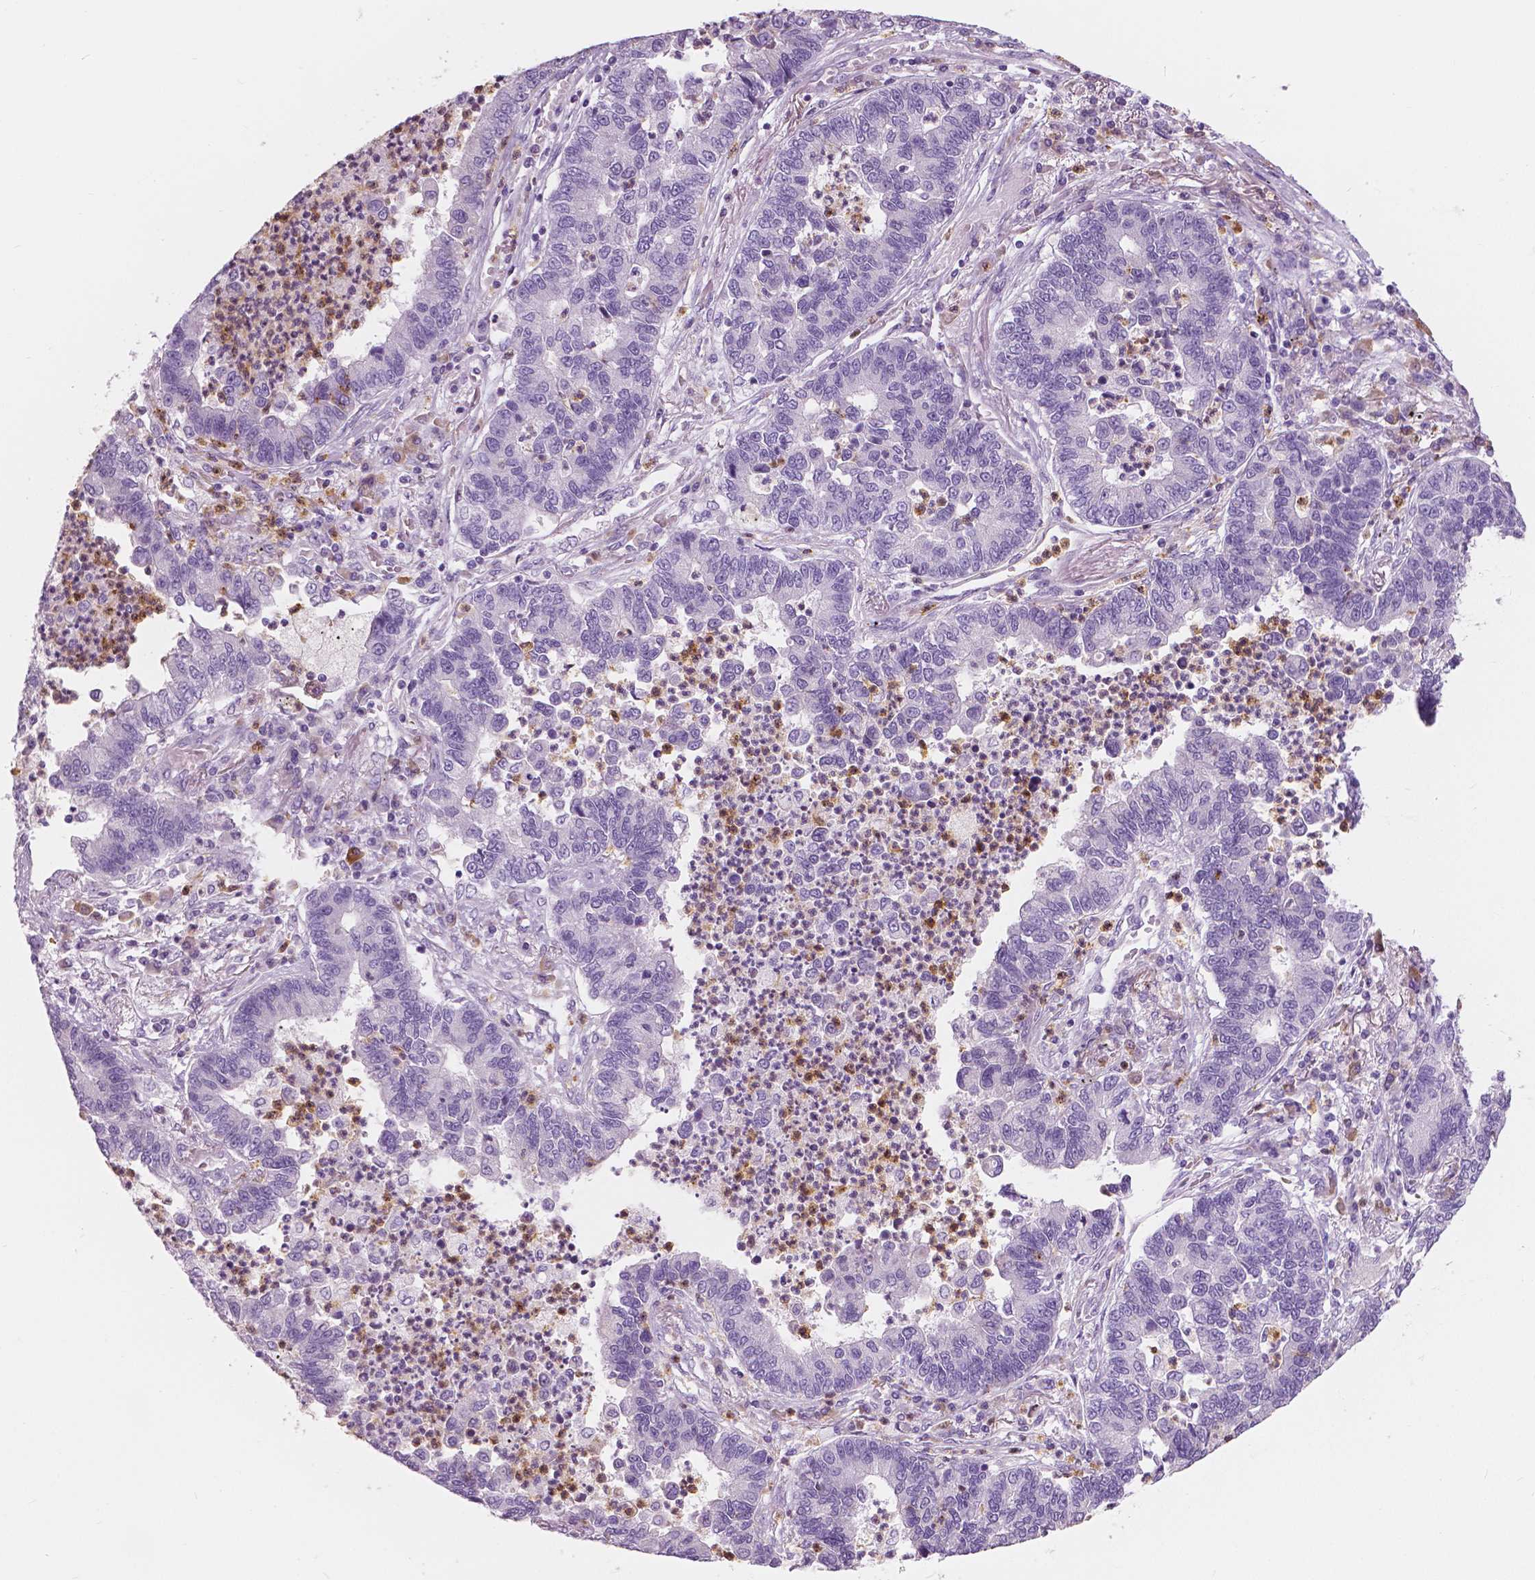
{"staining": {"intensity": "negative", "quantity": "none", "location": "none"}, "tissue": "lung cancer", "cell_type": "Tumor cells", "image_type": "cancer", "snomed": [{"axis": "morphology", "description": "Adenocarcinoma, NOS"}, {"axis": "topography", "description": "Lung"}], "caption": "Immunohistochemical staining of lung adenocarcinoma demonstrates no significant expression in tumor cells.", "gene": "CXCR2", "patient": {"sex": "female", "age": 57}}